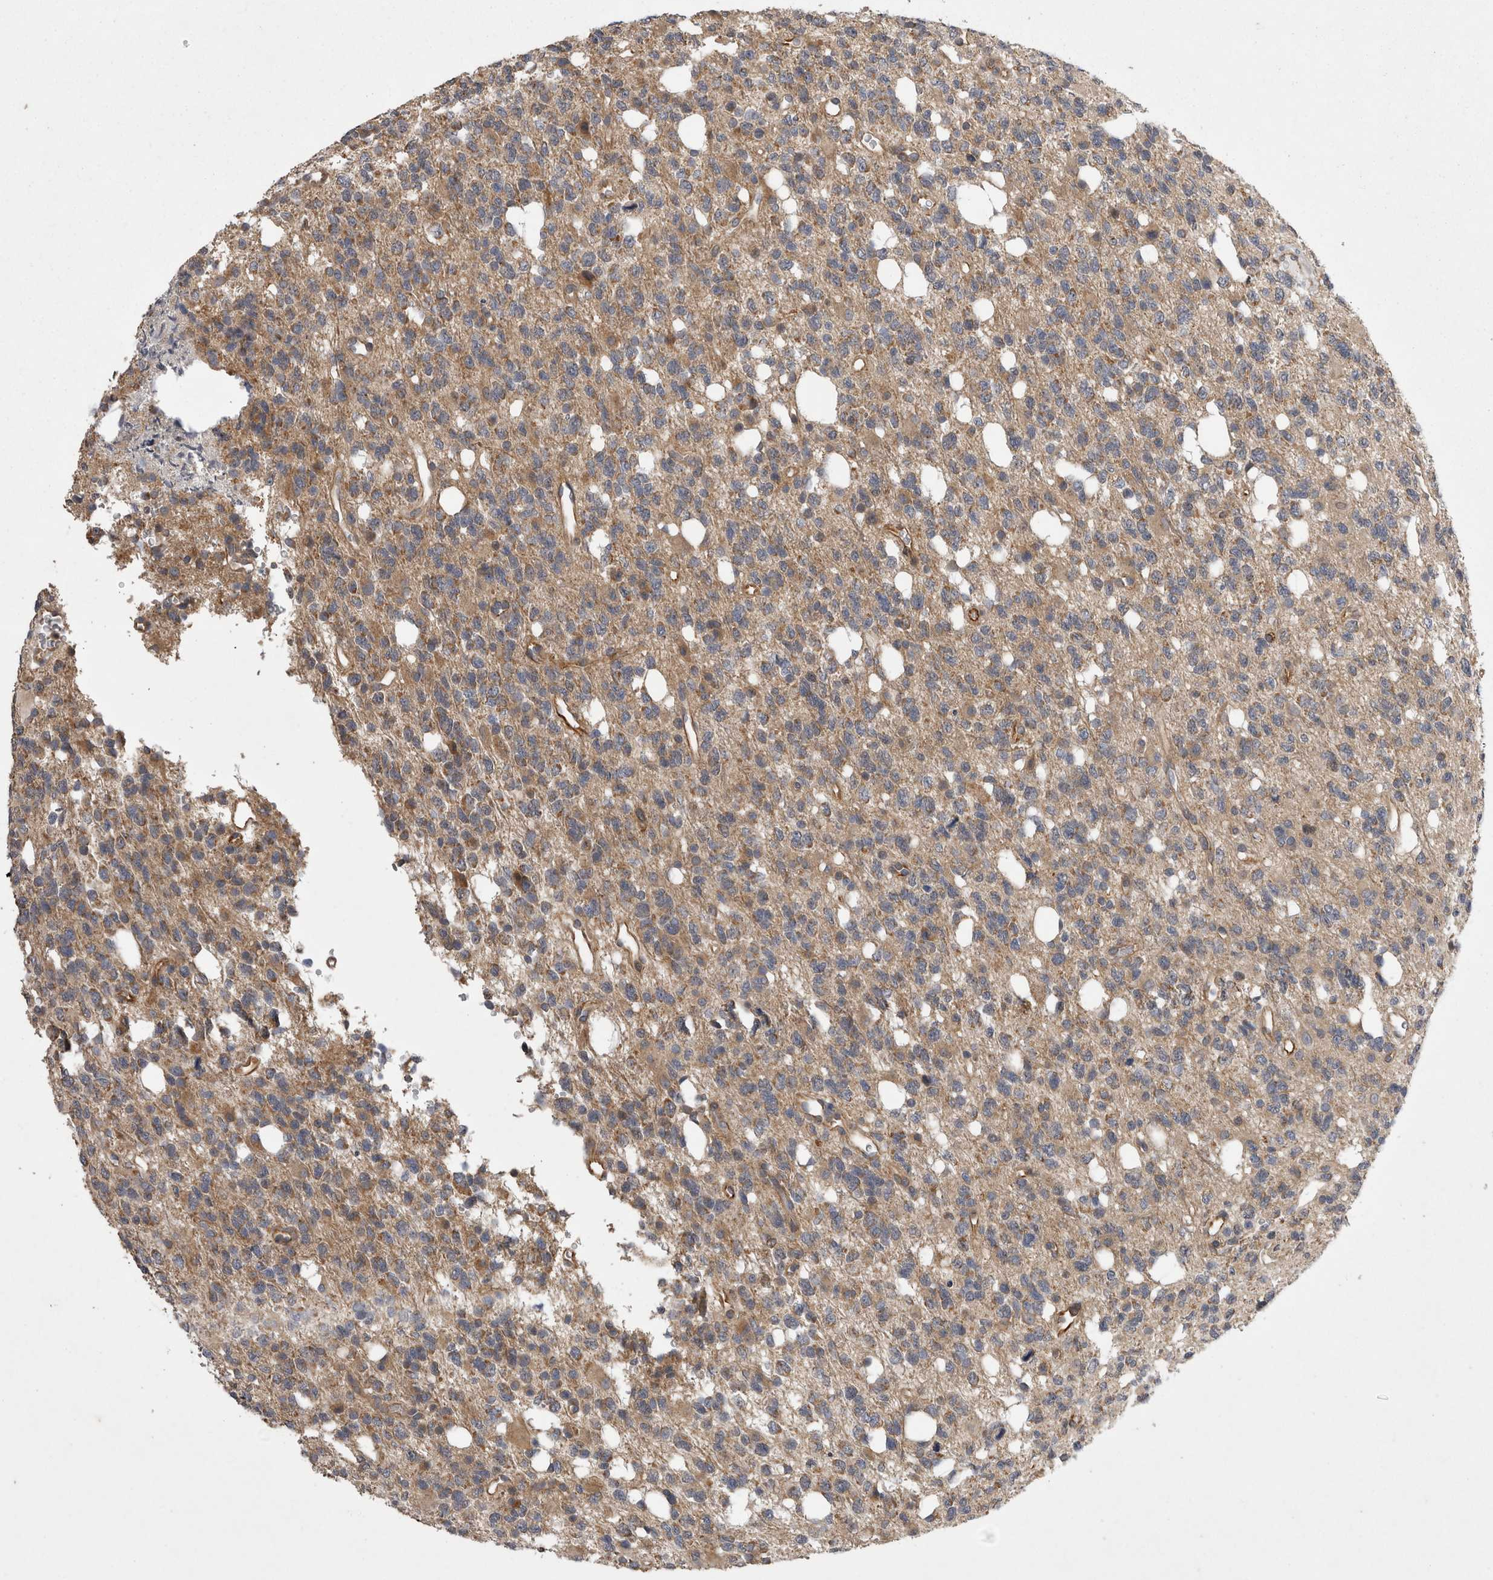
{"staining": {"intensity": "weak", "quantity": "<25%", "location": "cytoplasmic/membranous"}, "tissue": "glioma", "cell_type": "Tumor cells", "image_type": "cancer", "snomed": [{"axis": "morphology", "description": "Glioma, malignant, High grade"}, {"axis": "topography", "description": "Brain"}], "caption": "High magnification brightfield microscopy of glioma stained with DAB (brown) and counterstained with hematoxylin (blue): tumor cells show no significant positivity. Brightfield microscopy of immunohistochemistry stained with DAB (3,3'-diaminobenzidine) (brown) and hematoxylin (blue), captured at high magnification.", "gene": "TSPOAP1", "patient": {"sex": "female", "age": 62}}